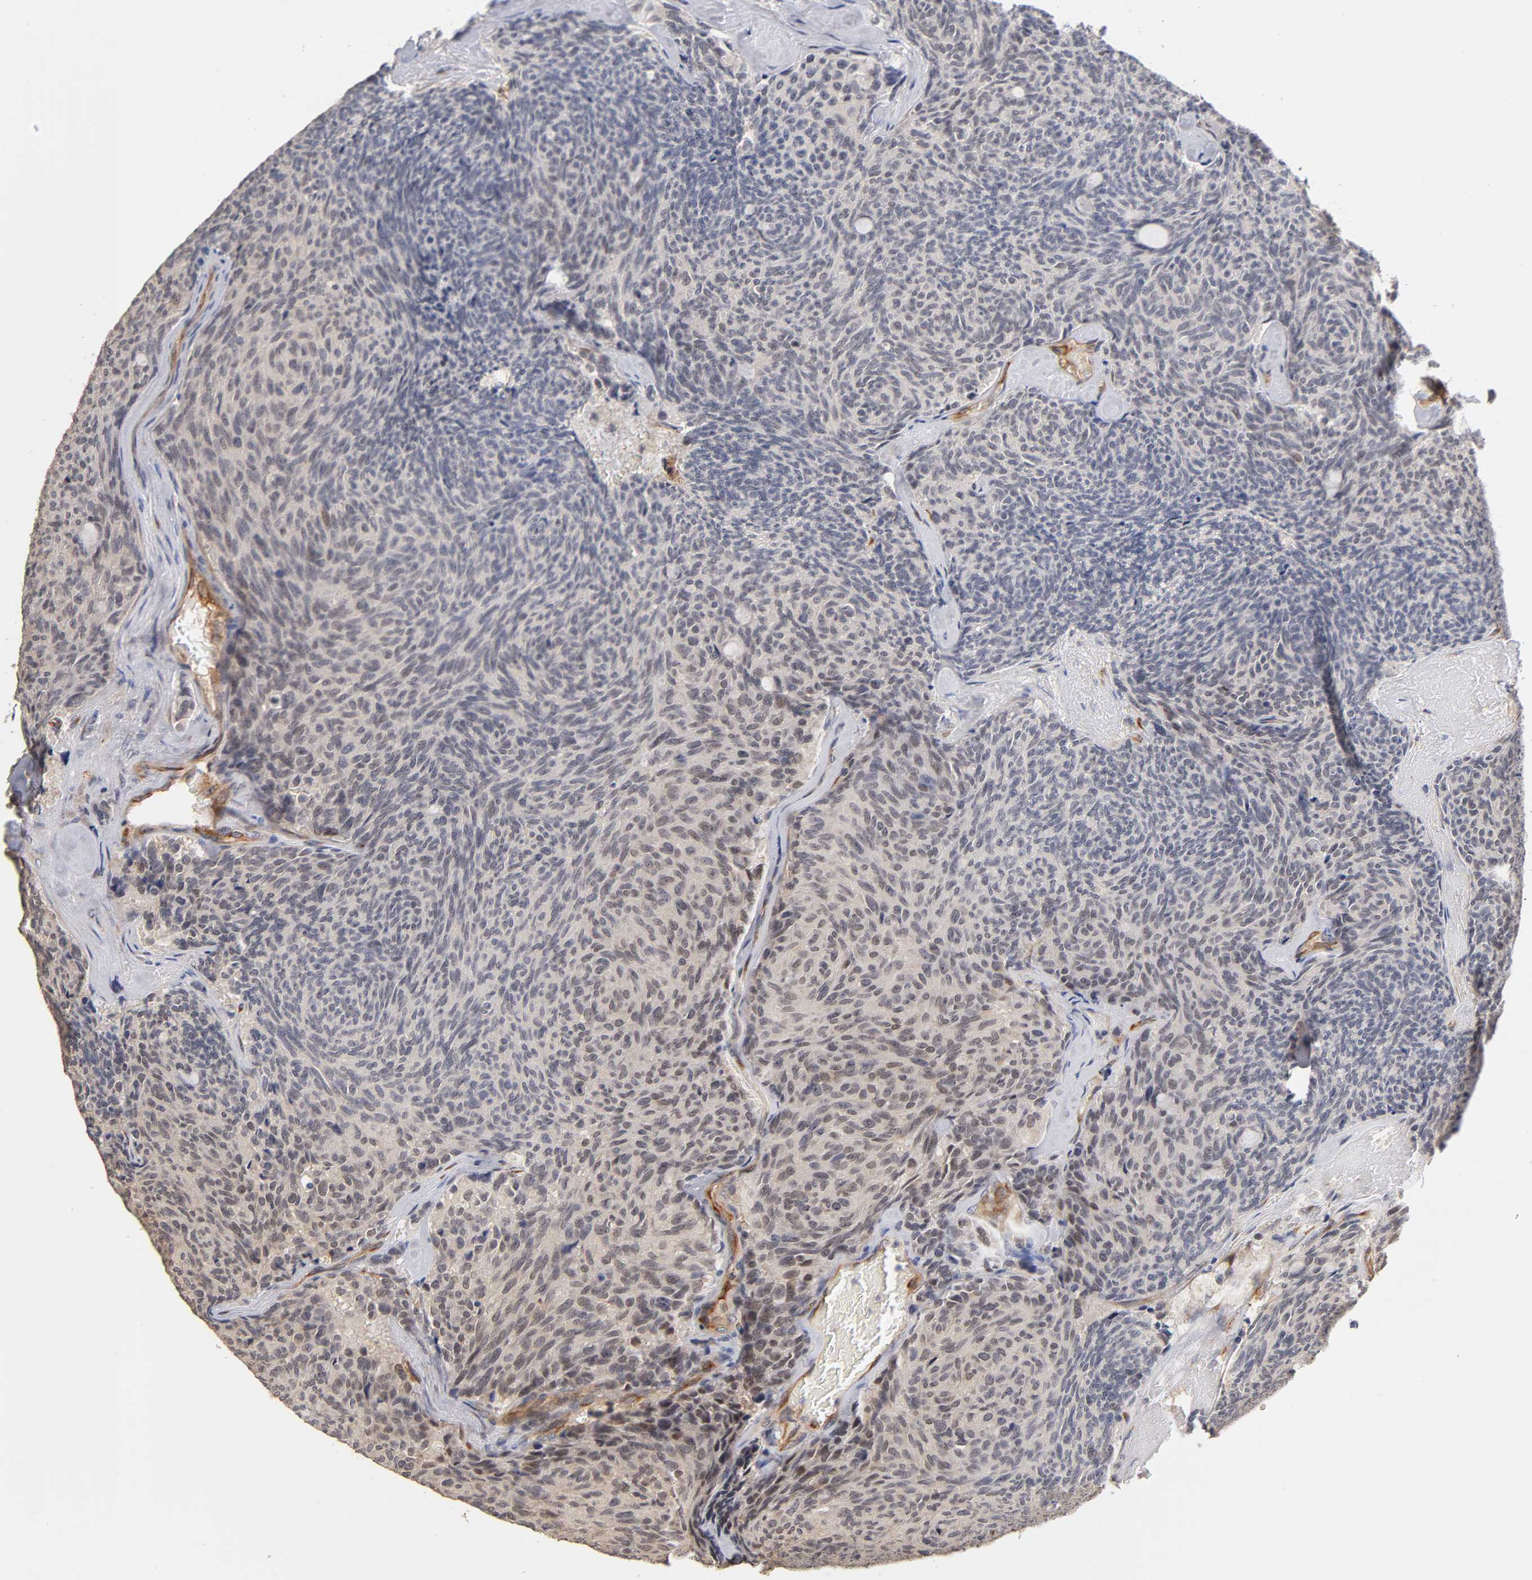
{"staining": {"intensity": "negative", "quantity": "none", "location": "none"}, "tissue": "carcinoid", "cell_type": "Tumor cells", "image_type": "cancer", "snomed": [{"axis": "morphology", "description": "Carcinoid, malignant, NOS"}, {"axis": "topography", "description": "Pancreas"}], "caption": "Carcinoid stained for a protein using immunohistochemistry (IHC) exhibits no positivity tumor cells.", "gene": "LAMB1", "patient": {"sex": "female", "age": 54}}